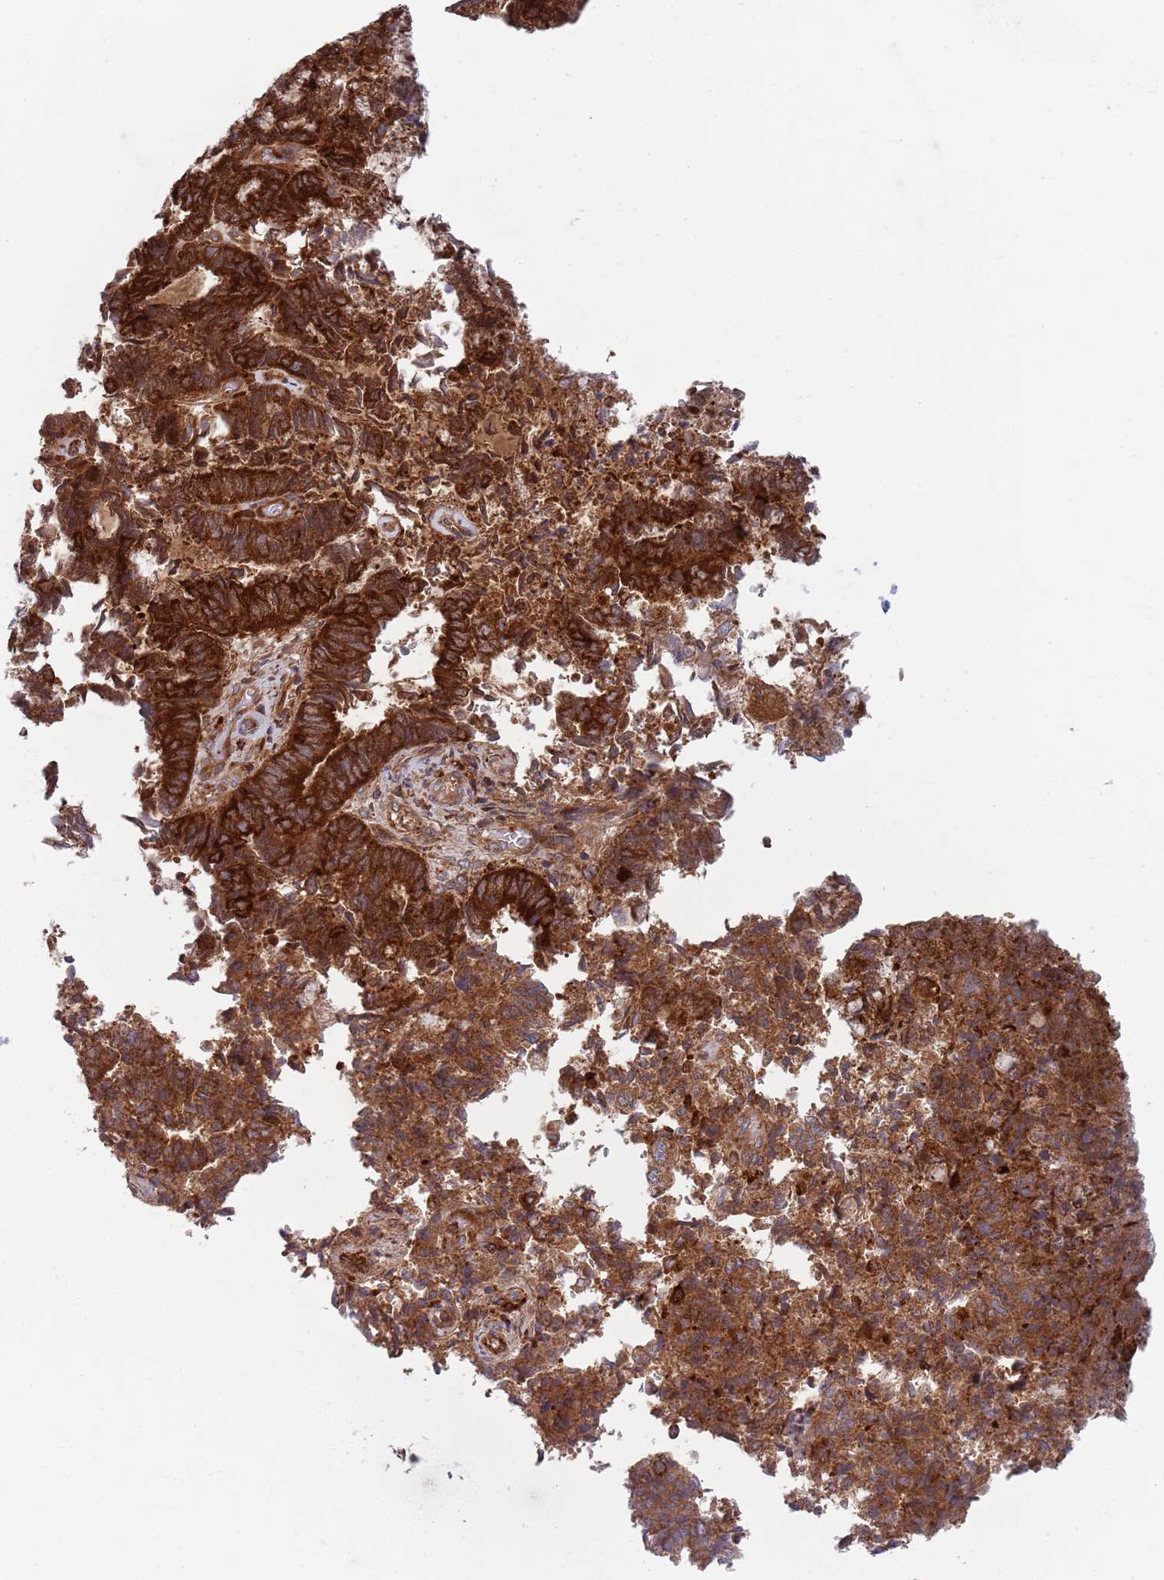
{"staining": {"intensity": "strong", "quantity": ">75%", "location": "cytoplasmic/membranous"}, "tissue": "endometrial cancer", "cell_type": "Tumor cells", "image_type": "cancer", "snomed": [{"axis": "morphology", "description": "Adenocarcinoma, NOS"}, {"axis": "topography", "description": "Endometrium"}], "caption": "High-power microscopy captured an immunohistochemistry (IHC) photomicrograph of endometrial adenocarcinoma, revealing strong cytoplasmic/membranous expression in approximately >75% of tumor cells. (Stains: DAB in brown, nuclei in blue, Microscopy: brightfield microscopy at high magnification).", "gene": "ZMYM5", "patient": {"sex": "female", "age": 80}}